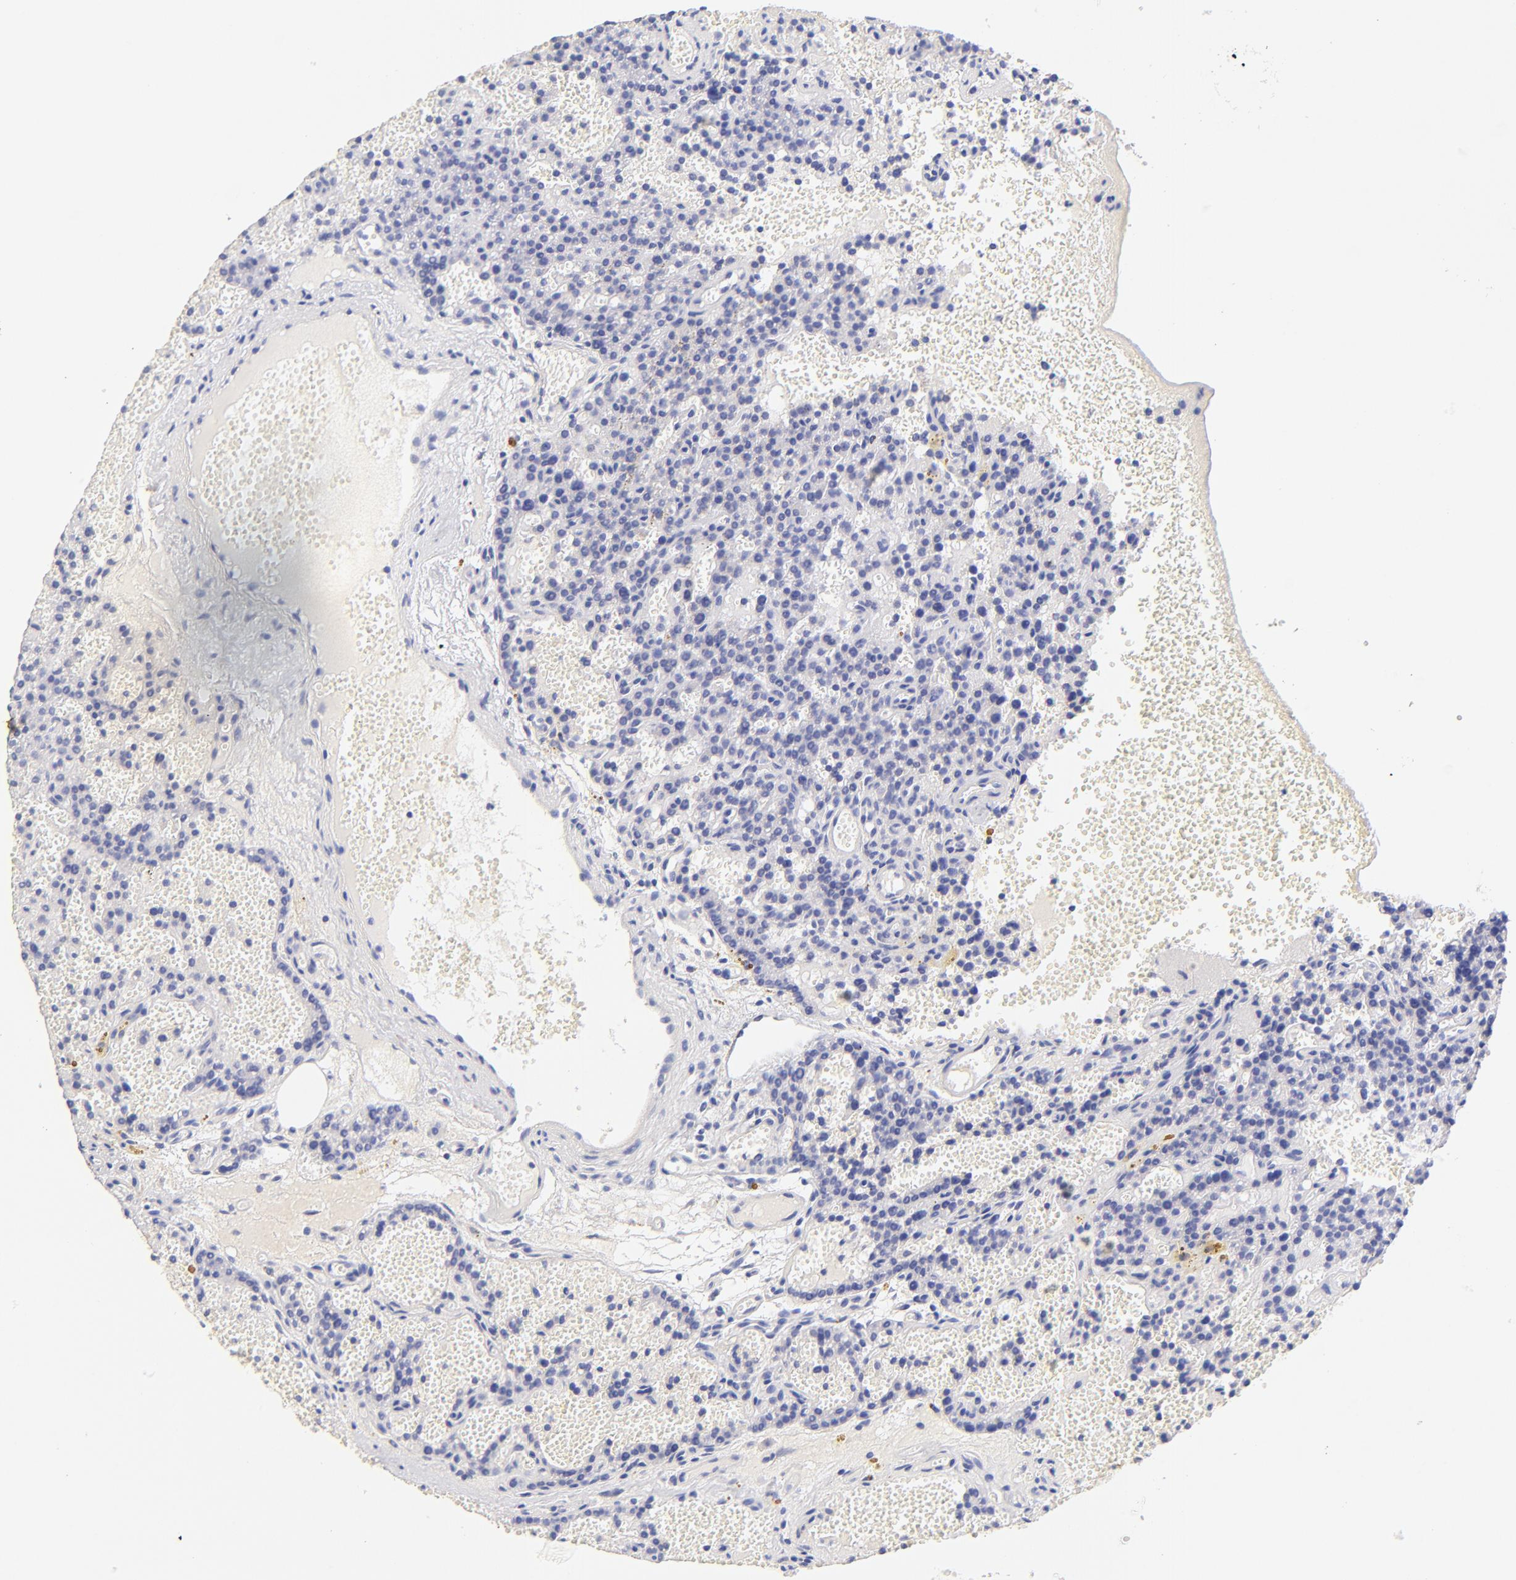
{"staining": {"intensity": "negative", "quantity": "none", "location": "none"}, "tissue": "parathyroid gland", "cell_type": "Glandular cells", "image_type": "normal", "snomed": [{"axis": "morphology", "description": "Normal tissue, NOS"}, {"axis": "topography", "description": "Parathyroid gland"}], "caption": "Glandular cells show no significant protein staining in benign parathyroid gland. (DAB (3,3'-diaminobenzidine) IHC visualized using brightfield microscopy, high magnification).", "gene": "ALDH1A1", "patient": {"sex": "male", "age": 25}}